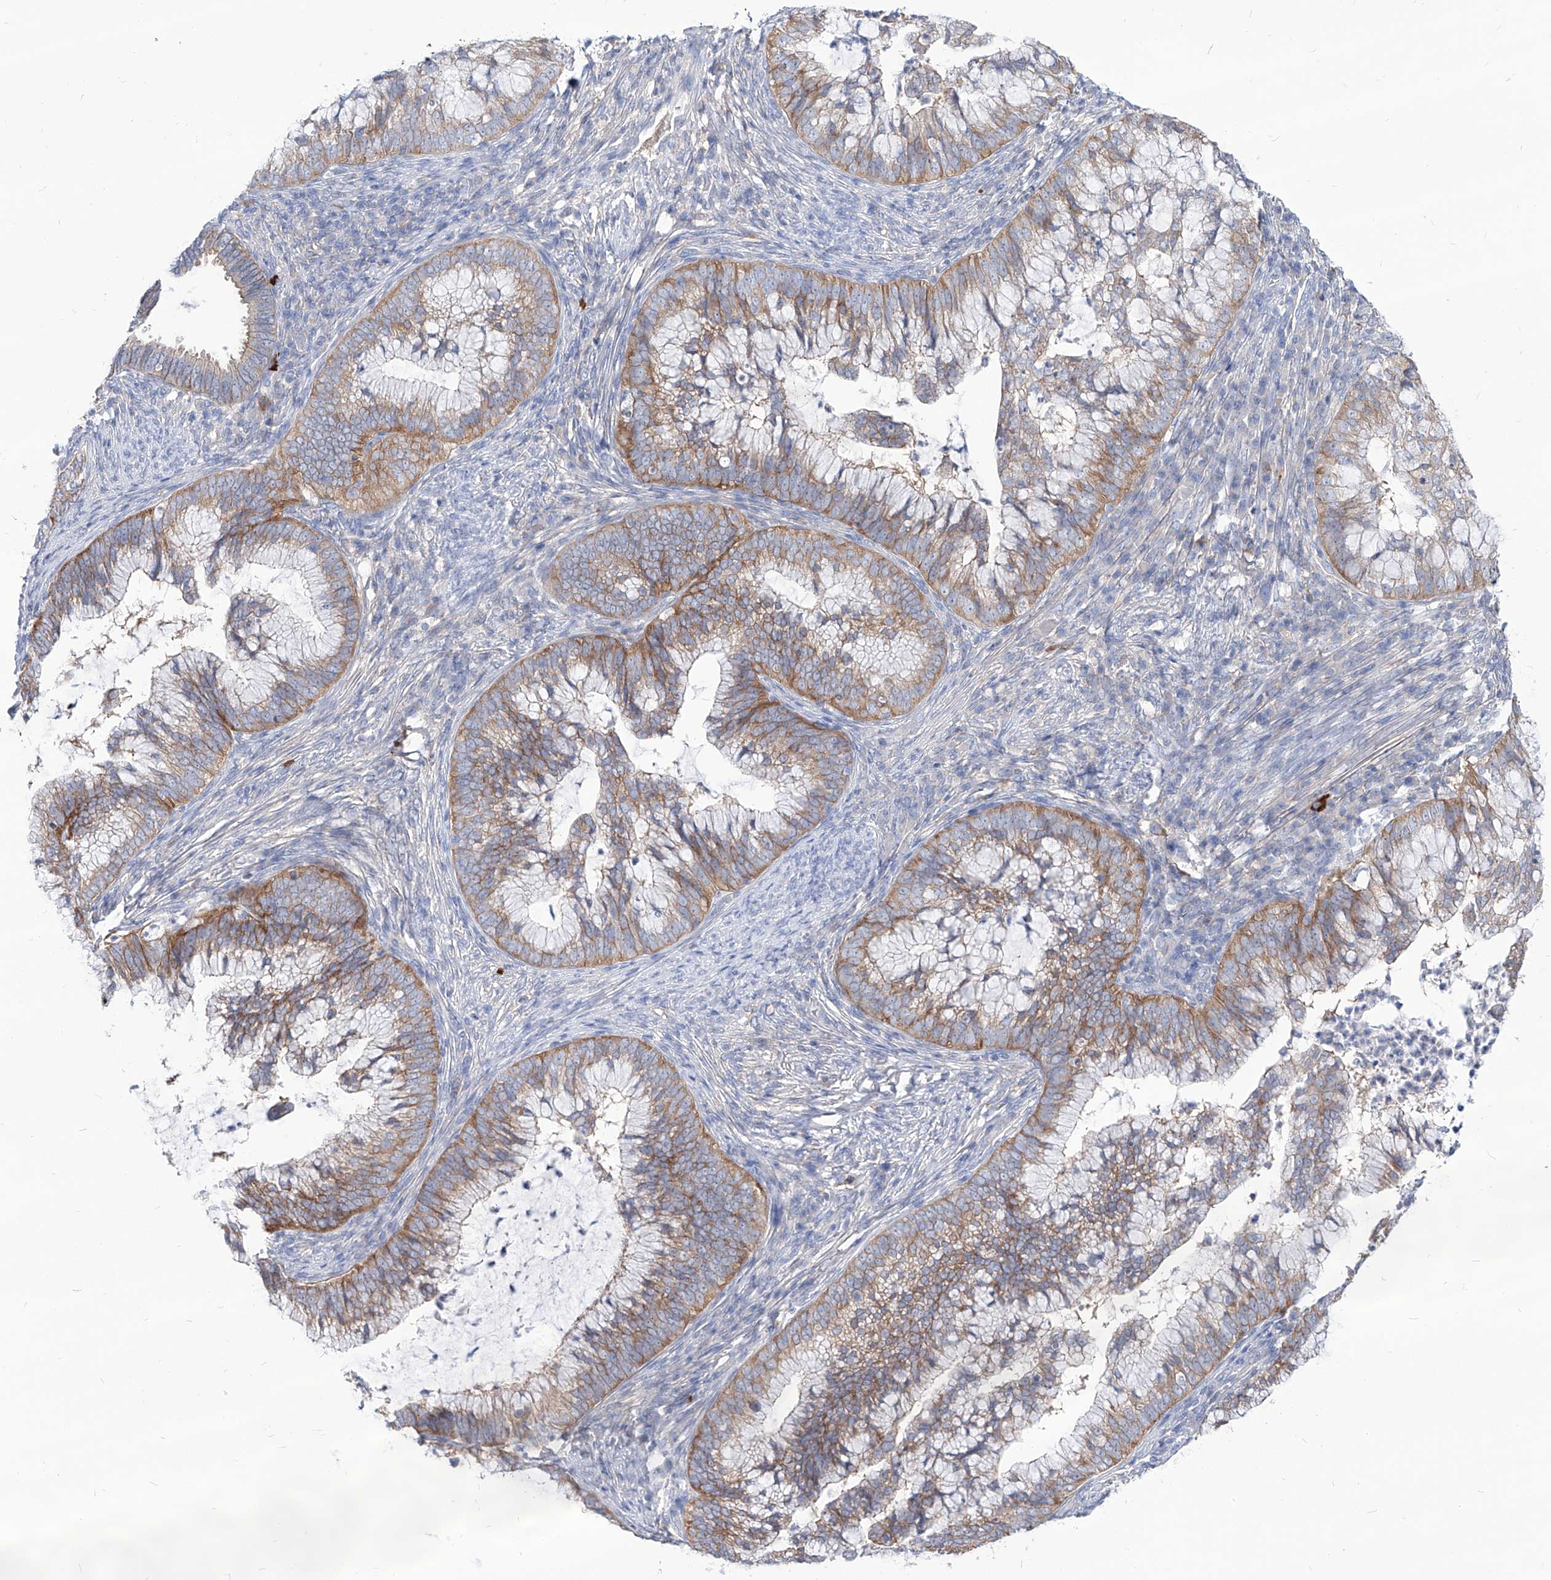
{"staining": {"intensity": "weak", "quantity": "25%-75%", "location": "cytoplasmic/membranous"}, "tissue": "cervical cancer", "cell_type": "Tumor cells", "image_type": "cancer", "snomed": [{"axis": "morphology", "description": "Adenocarcinoma, NOS"}, {"axis": "topography", "description": "Cervix"}], "caption": "Immunohistochemistry (IHC) of human cervical cancer (adenocarcinoma) reveals low levels of weak cytoplasmic/membranous staining in about 25%-75% of tumor cells. (DAB = brown stain, brightfield microscopy at high magnification).", "gene": "AKAP10", "patient": {"sex": "female", "age": 36}}